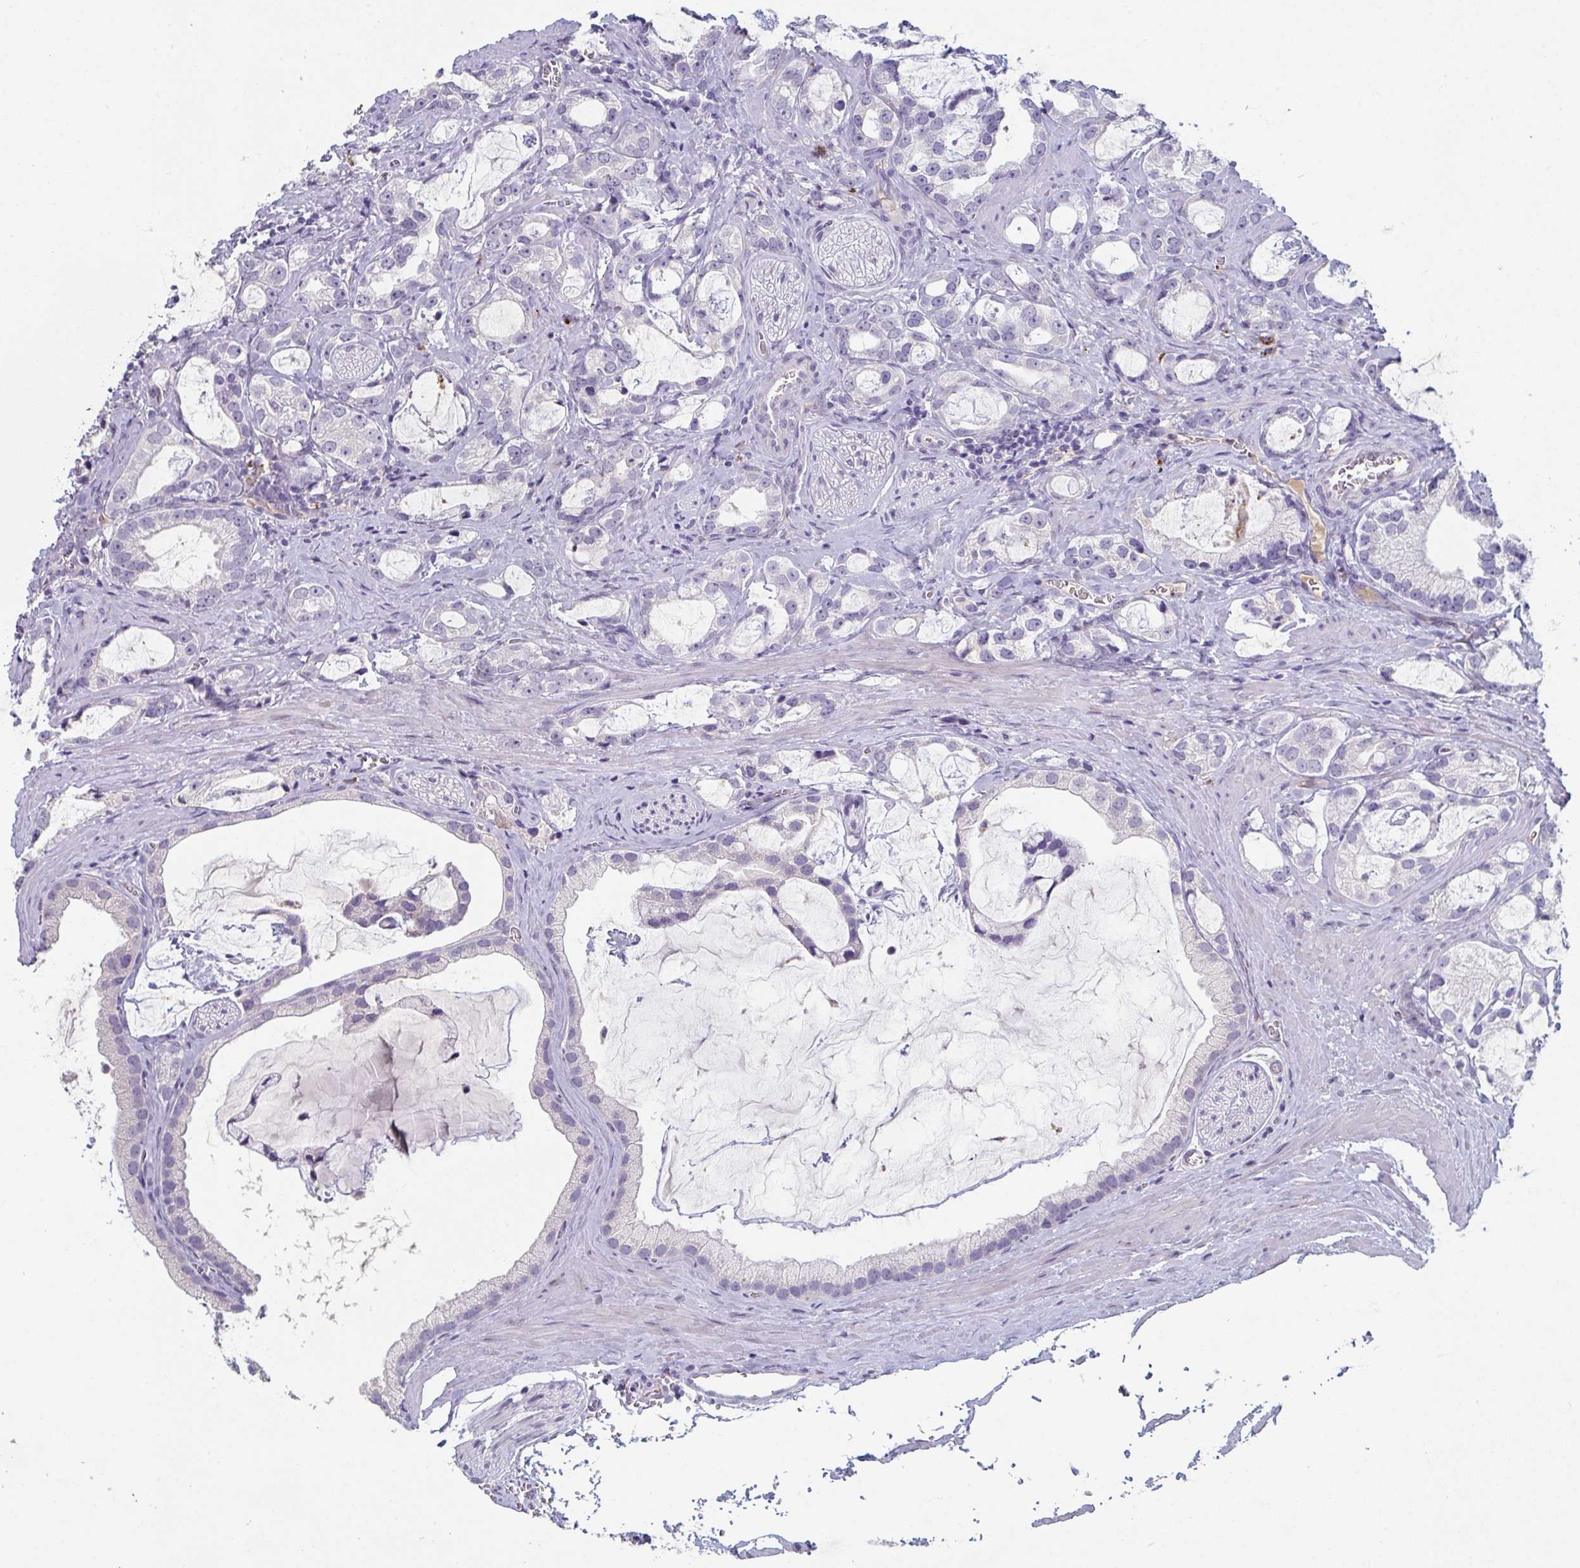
{"staining": {"intensity": "negative", "quantity": "none", "location": "none"}, "tissue": "prostate cancer", "cell_type": "Tumor cells", "image_type": "cancer", "snomed": [{"axis": "morphology", "description": "Adenocarcinoma, Medium grade"}, {"axis": "topography", "description": "Prostate"}], "caption": "This is a image of immunohistochemistry (IHC) staining of prostate cancer, which shows no expression in tumor cells.", "gene": "ADAM21", "patient": {"sex": "male", "age": 57}}